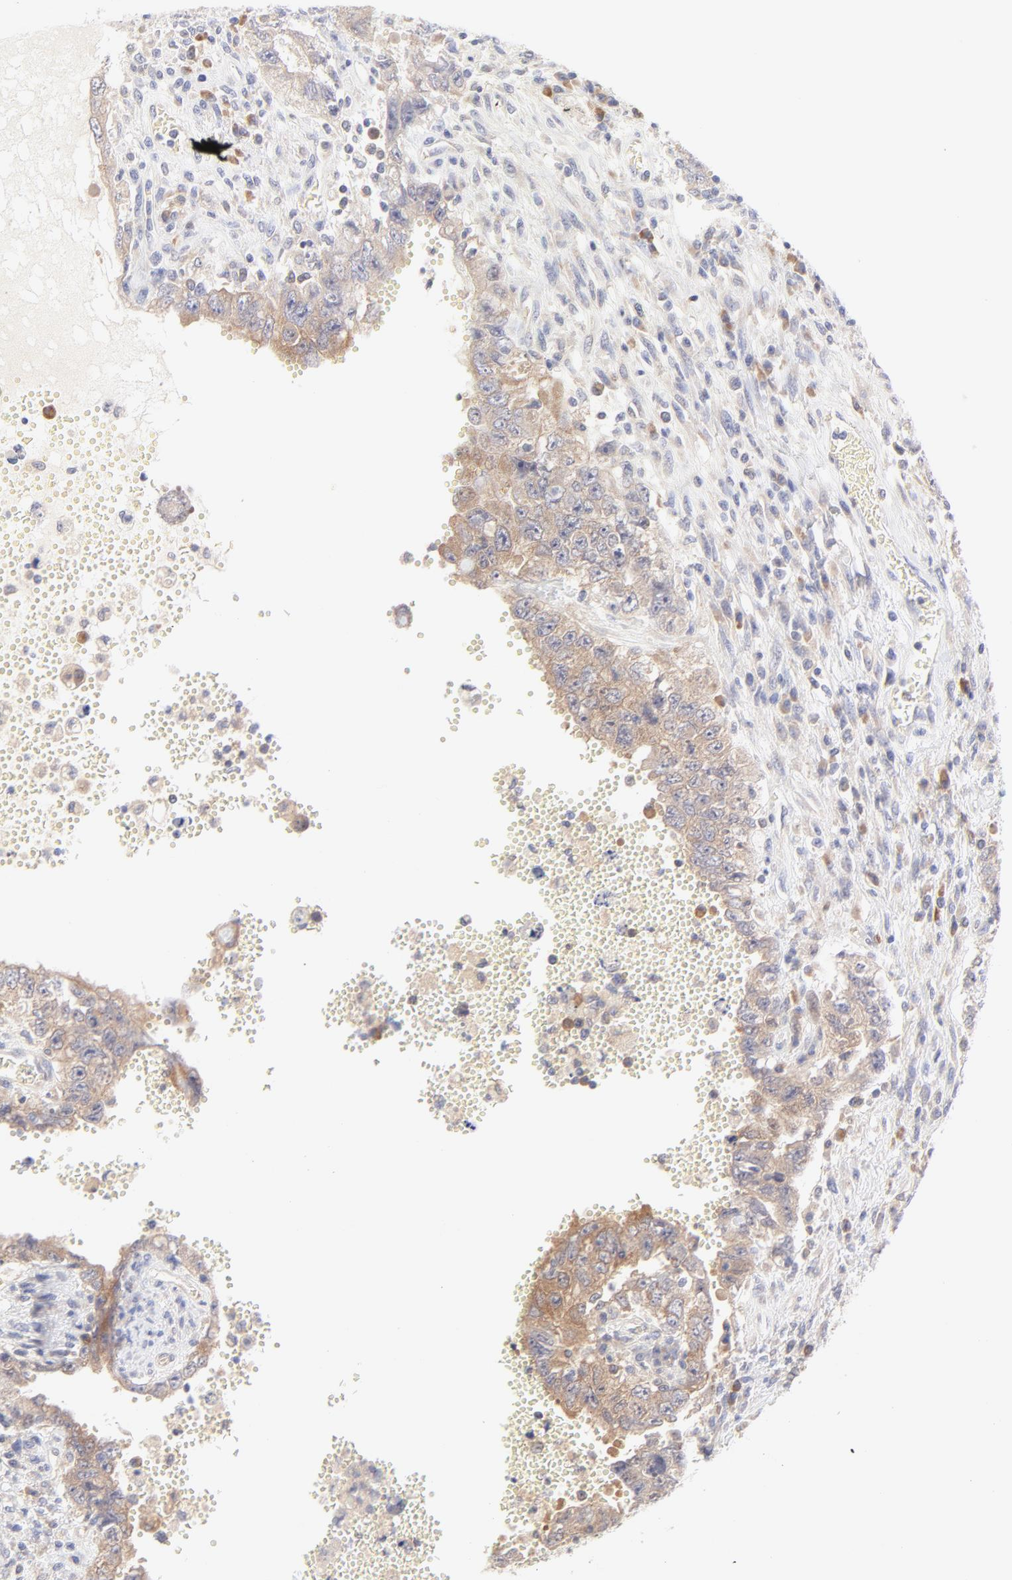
{"staining": {"intensity": "moderate", "quantity": ">75%", "location": "cytoplasmic/membranous"}, "tissue": "testis cancer", "cell_type": "Tumor cells", "image_type": "cancer", "snomed": [{"axis": "morphology", "description": "Carcinoma, Embryonal, NOS"}, {"axis": "topography", "description": "Testis"}], "caption": "Approximately >75% of tumor cells in testis embryonal carcinoma demonstrate moderate cytoplasmic/membranous protein expression as visualized by brown immunohistochemical staining.", "gene": "RPS6KA1", "patient": {"sex": "male", "age": 26}}